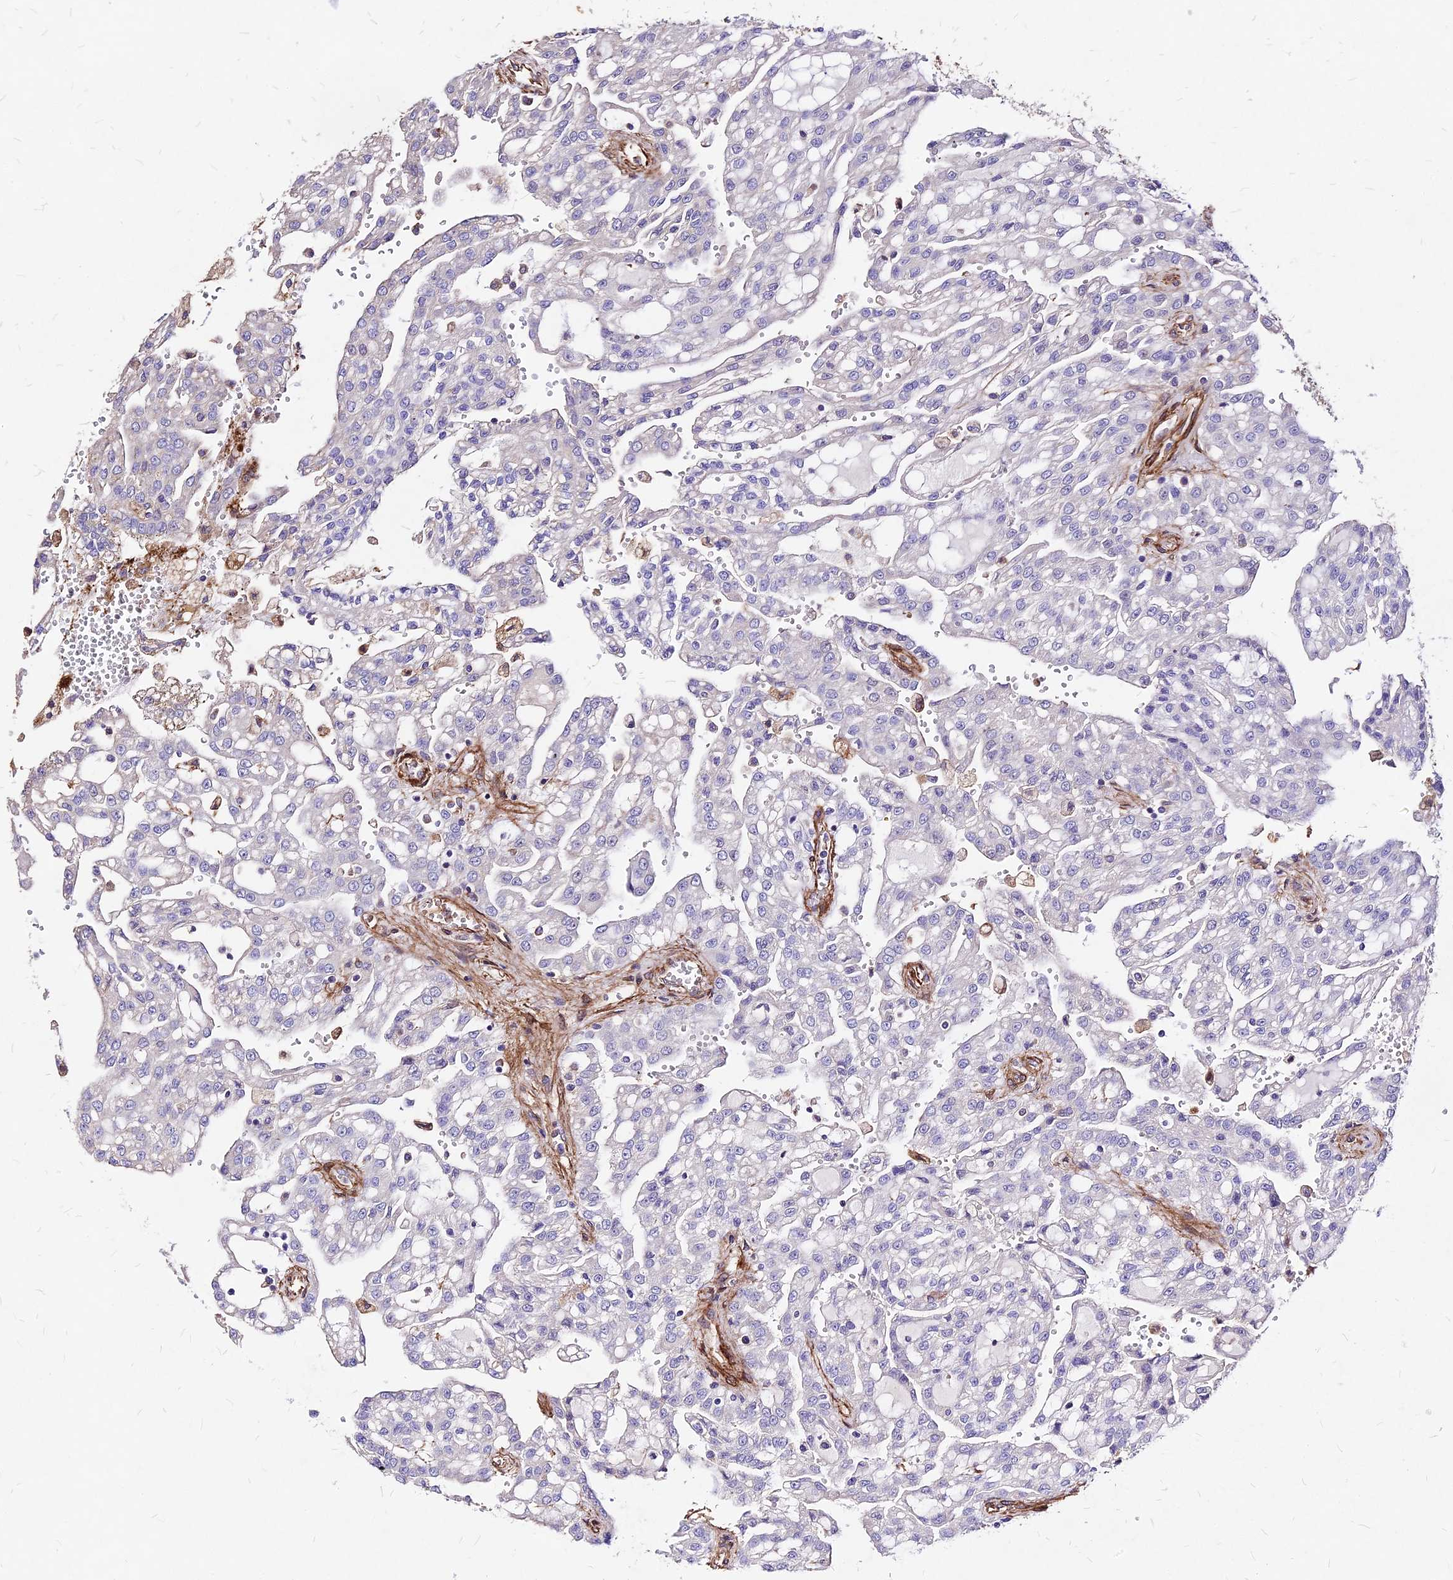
{"staining": {"intensity": "negative", "quantity": "none", "location": "none"}, "tissue": "renal cancer", "cell_type": "Tumor cells", "image_type": "cancer", "snomed": [{"axis": "morphology", "description": "Adenocarcinoma, NOS"}, {"axis": "topography", "description": "Kidney"}], "caption": "High magnification brightfield microscopy of renal adenocarcinoma stained with DAB (3,3'-diaminobenzidine) (brown) and counterstained with hematoxylin (blue): tumor cells show no significant staining.", "gene": "EFCC1", "patient": {"sex": "male", "age": 63}}